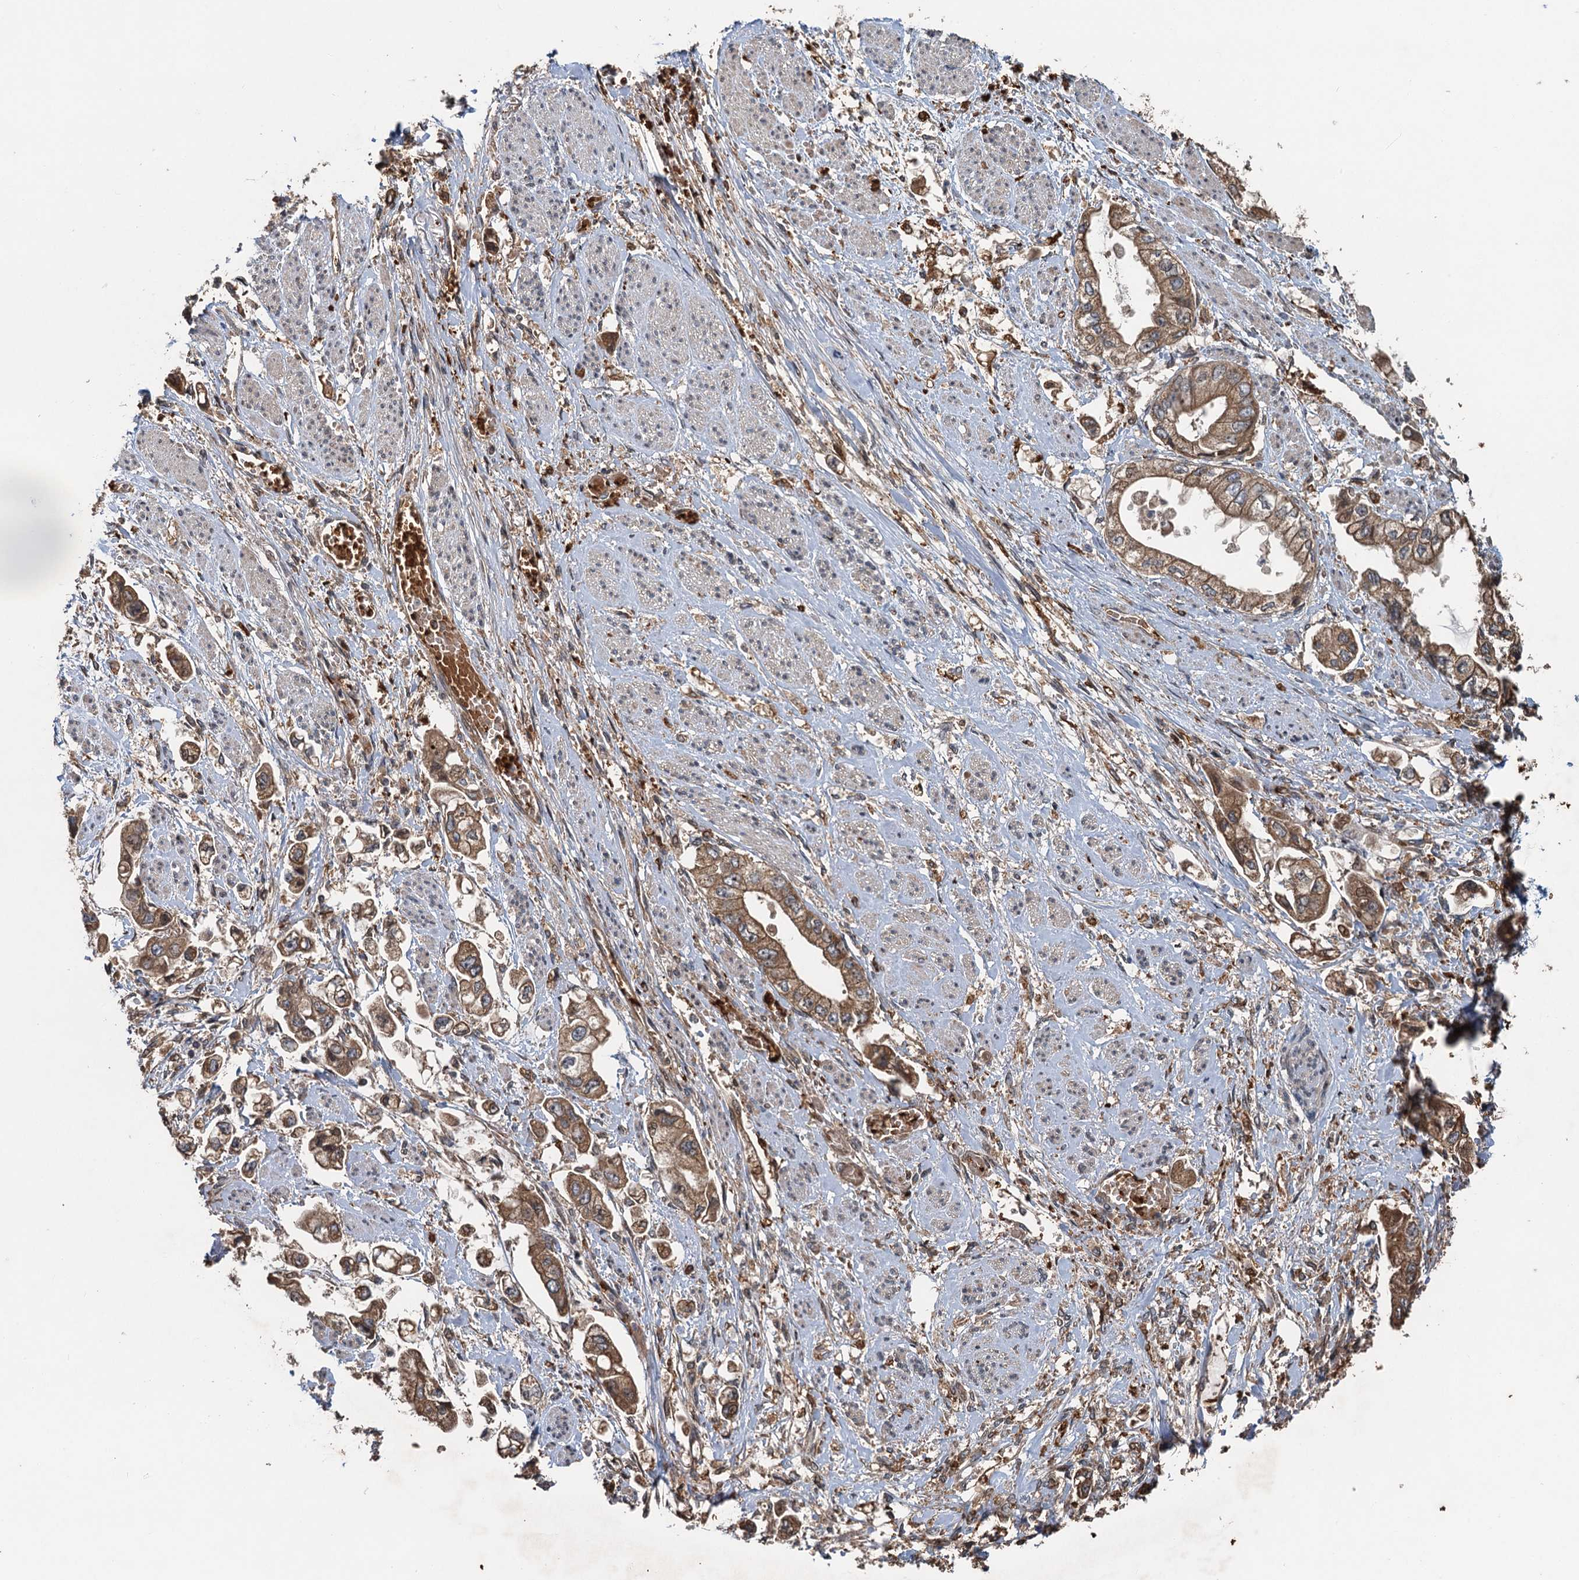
{"staining": {"intensity": "moderate", "quantity": ">75%", "location": "cytoplasmic/membranous"}, "tissue": "stomach cancer", "cell_type": "Tumor cells", "image_type": "cancer", "snomed": [{"axis": "morphology", "description": "Adenocarcinoma, NOS"}, {"axis": "topography", "description": "Stomach"}], "caption": "Stomach adenocarcinoma tissue demonstrates moderate cytoplasmic/membranous staining in about >75% of tumor cells", "gene": "SNX32", "patient": {"sex": "male", "age": 62}}